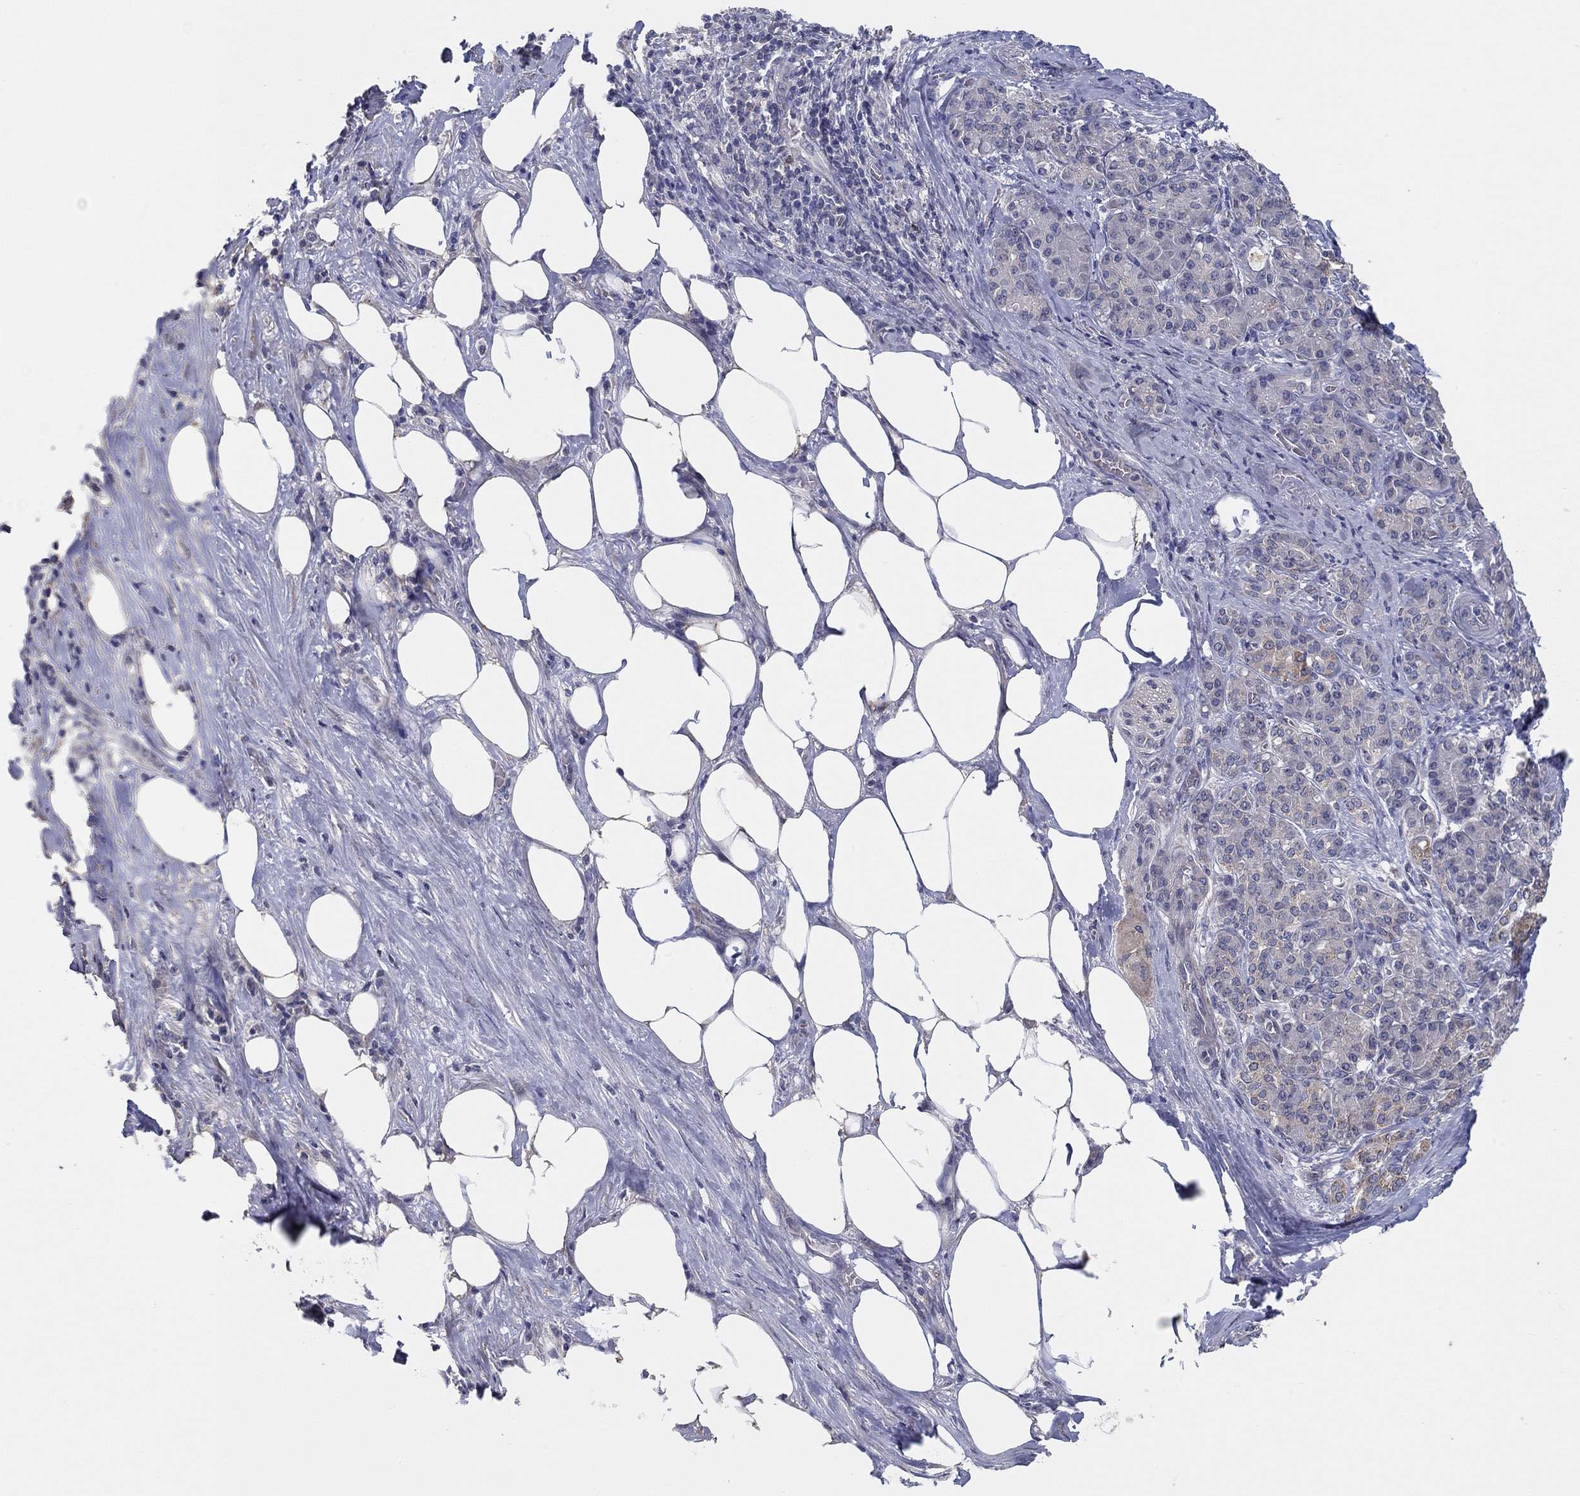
{"staining": {"intensity": "negative", "quantity": "none", "location": "none"}, "tissue": "pancreatic cancer", "cell_type": "Tumor cells", "image_type": "cancer", "snomed": [{"axis": "morphology", "description": "Adenocarcinoma, NOS"}, {"axis": "topography", "description": "Pancreas"}], "caption": "High power microscopy image of an immunohistochemistry image of adenocarcinoma (pancreatic), revealing no significant staining in tumor cells.", "gene": "DOCK3", "patient": {"sex": "male", "age": 57}}